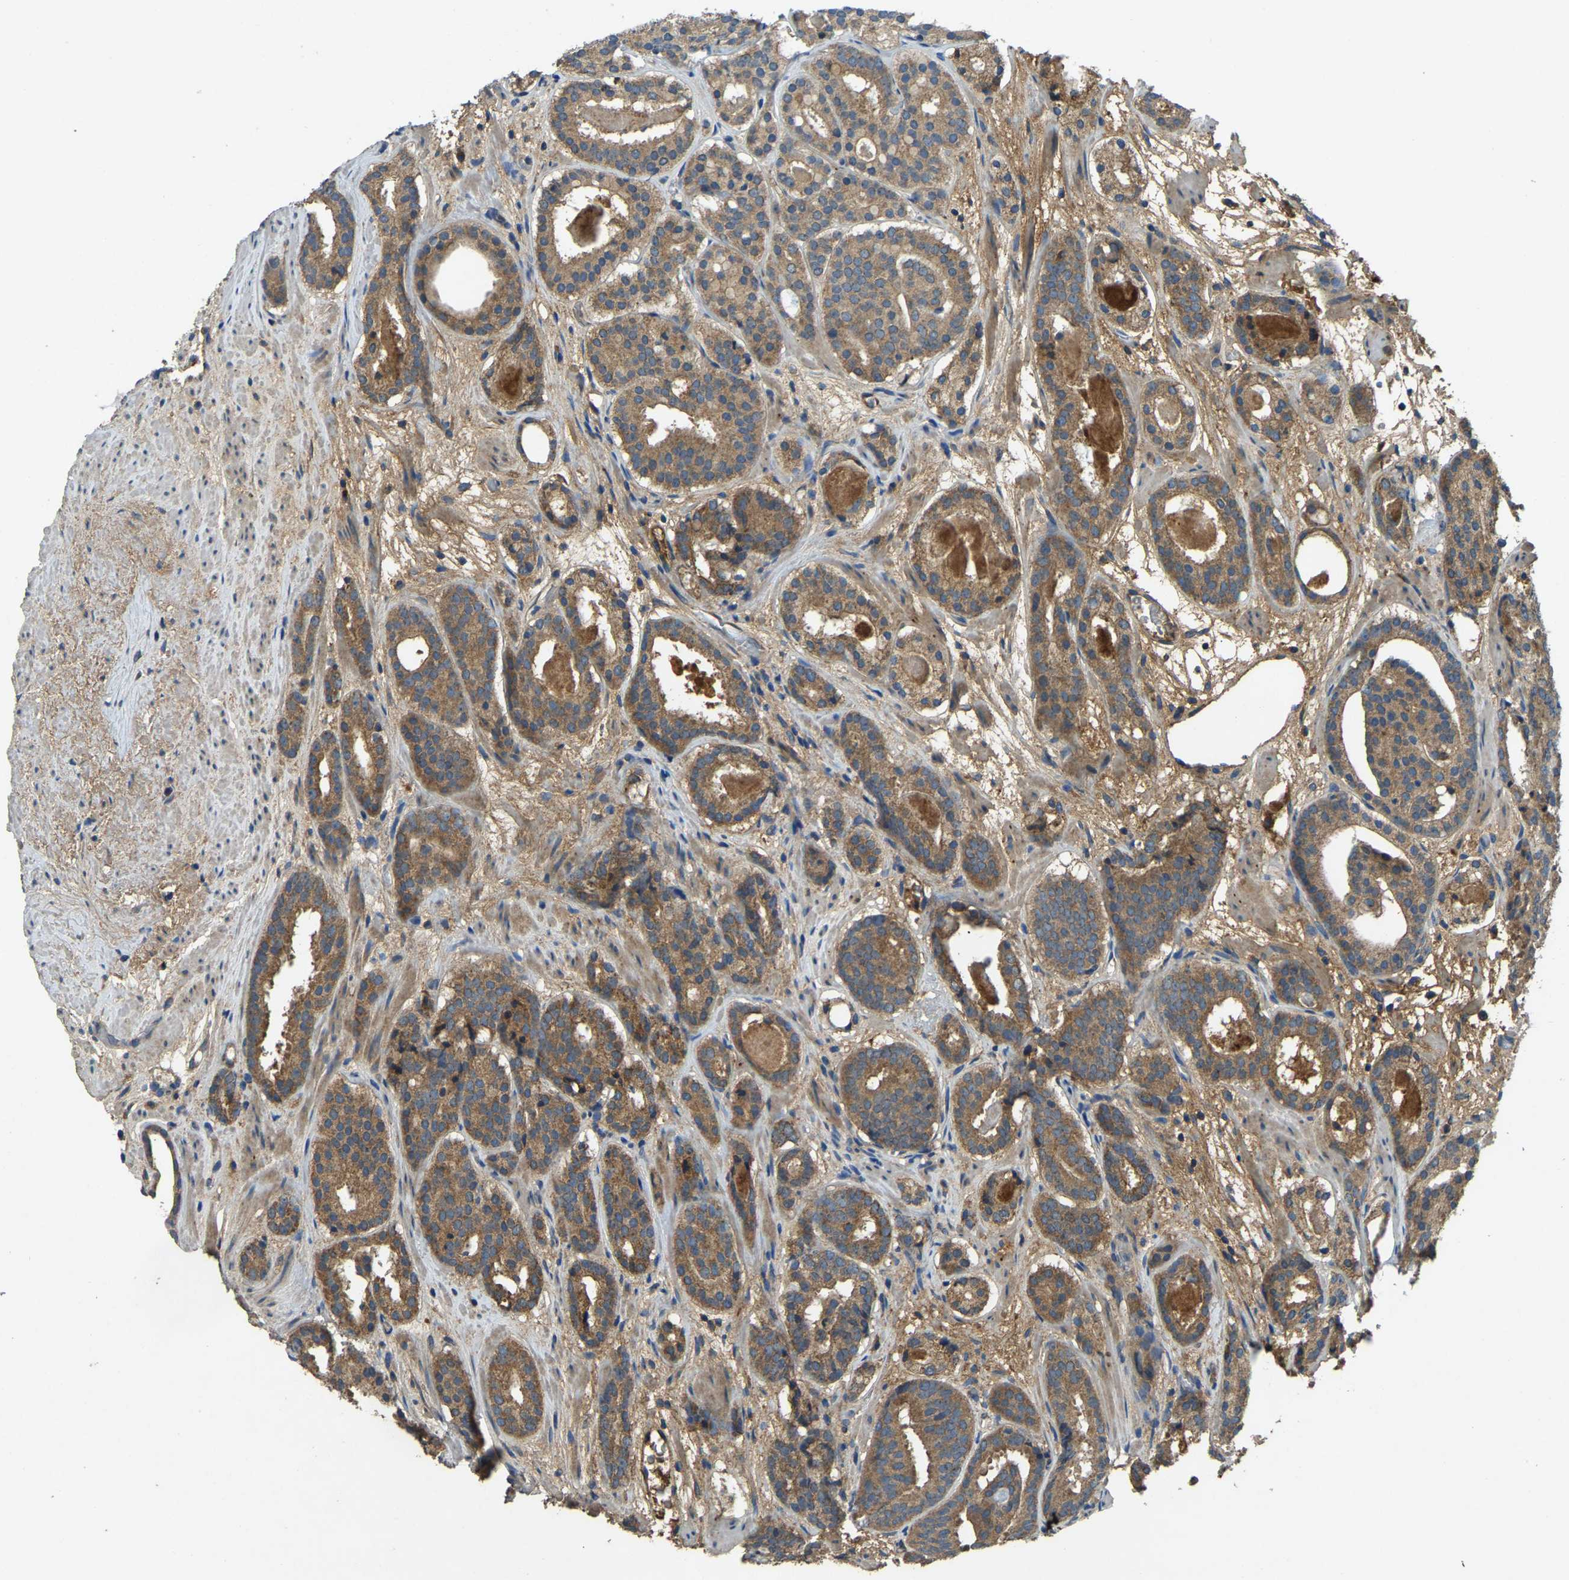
{"staining": {"intensity": "moderate", "quantity": ">75%", "location": "cytoplasmic/membranous"}, "tissue": "prostate cancer", "cell_type": "Tumor cells", "image_type": "cancer", "snomed": [{"axis": "morphology", "description": "Adenocarcinoma, Low grade"}, {"axis": "topography", "description": "Prostate"}], "caption": "Immunohistochemical staining of prostate cancer (adenocarcinoma (low-grade)) exhibits moderate cytoplasmic/membranous protein expression in approximately >75% of tumor cells.", "gene": "ATP8B1", "patient": {"sex": "male", "age": 69}}